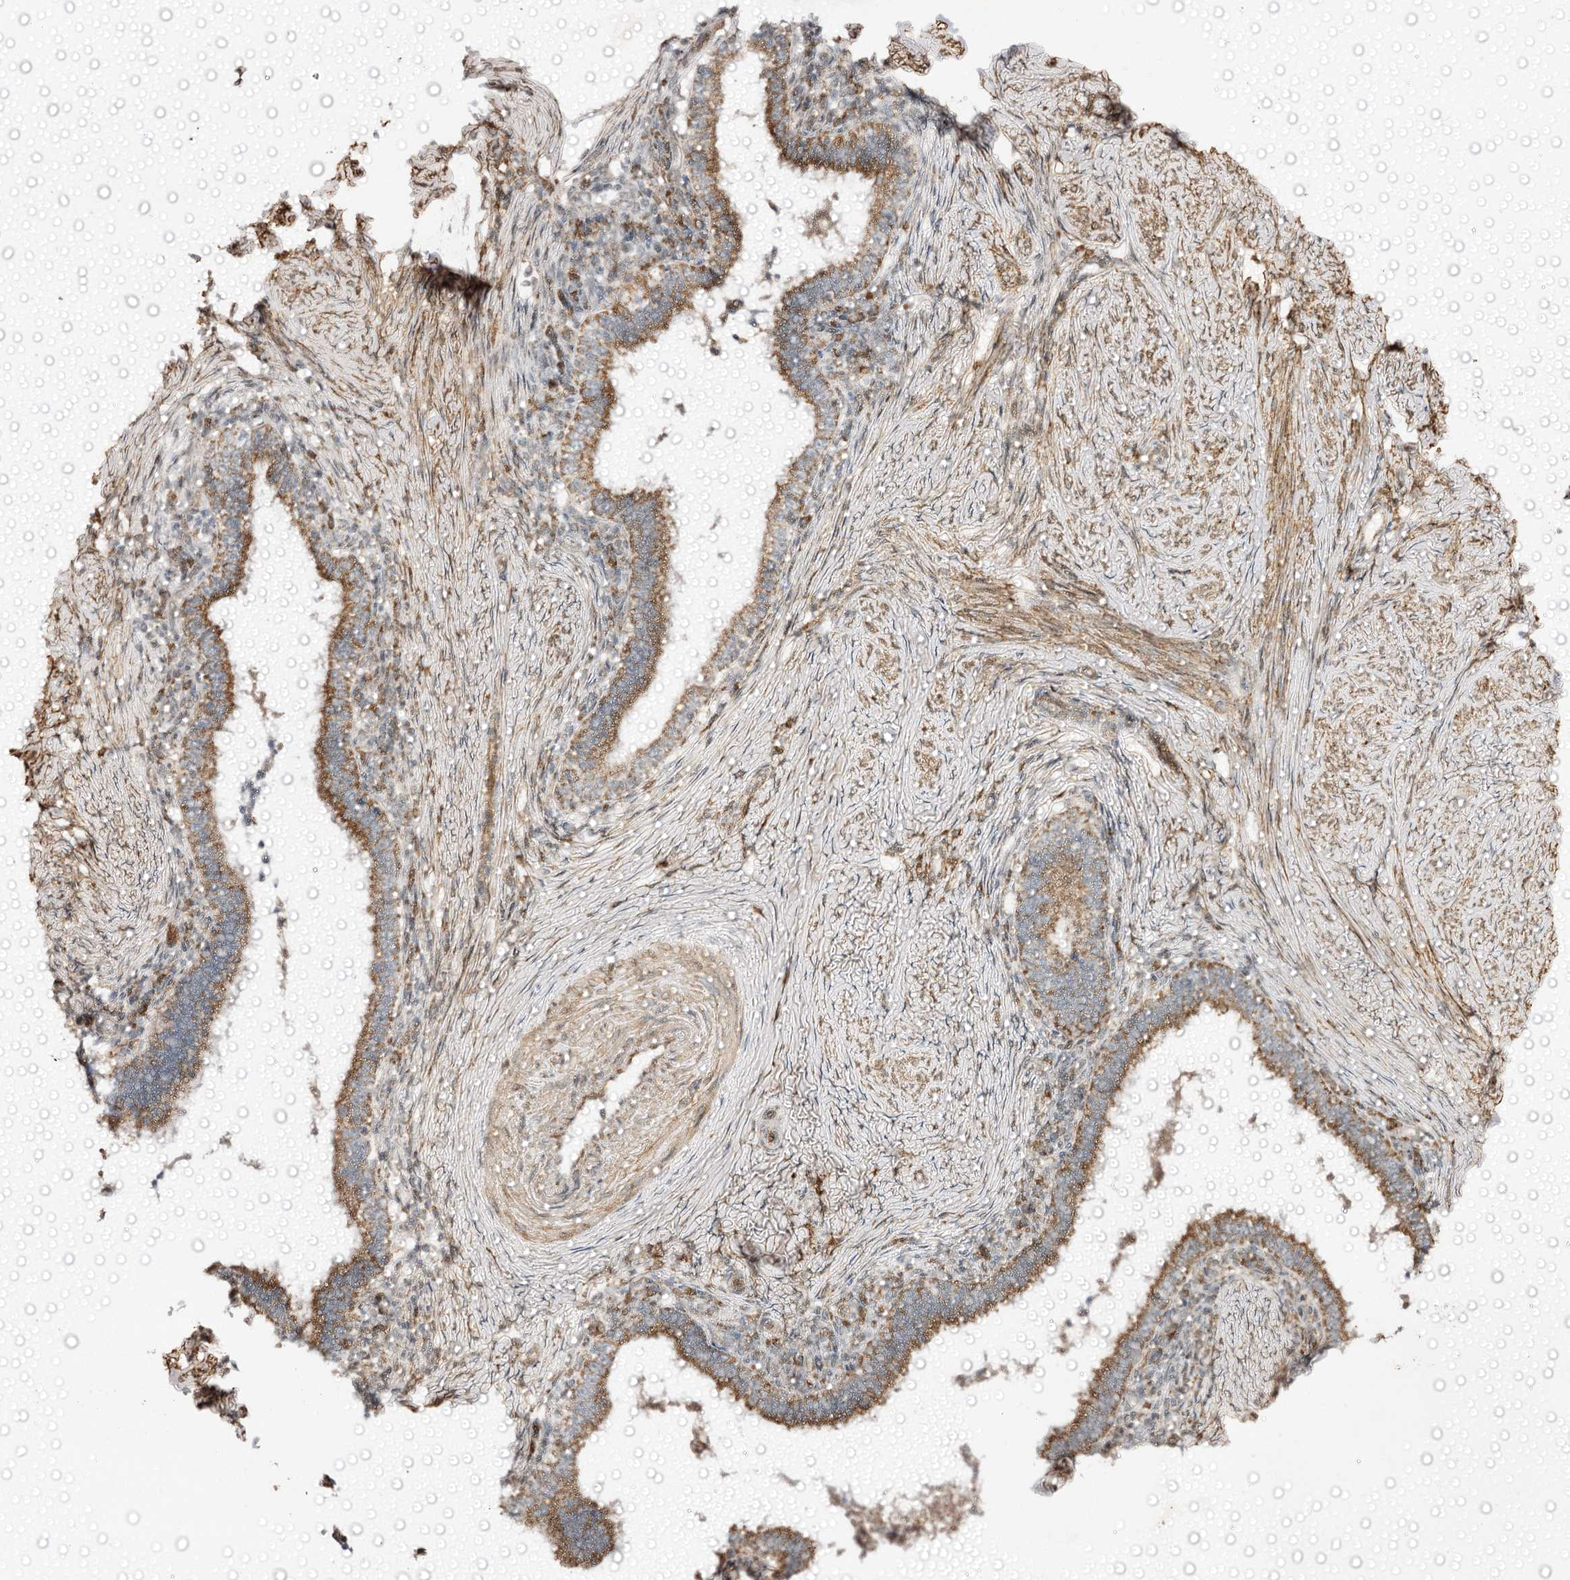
{"staining": {"intensity": "moderate", "quantity": ">75%", "location": "cytoplasmic/membranous"}, "tissue": "cervical cancer", "cell_type": "Tumor cells", "image_type": "cancer", "snomed": [{"axis": "morphology", "description": "Adenocarcinoma, NOS"}, {"axis": "topography", "description": "Cervix"}], "caption": "Approximately >75% of tumor cells in human cervical cancer display moderate cytoplasmic/membranous protein staining as visualized by brown immunohistochemical staining.", "gene": "CBR4", "patient": {"sex": "female", "age": 36}}